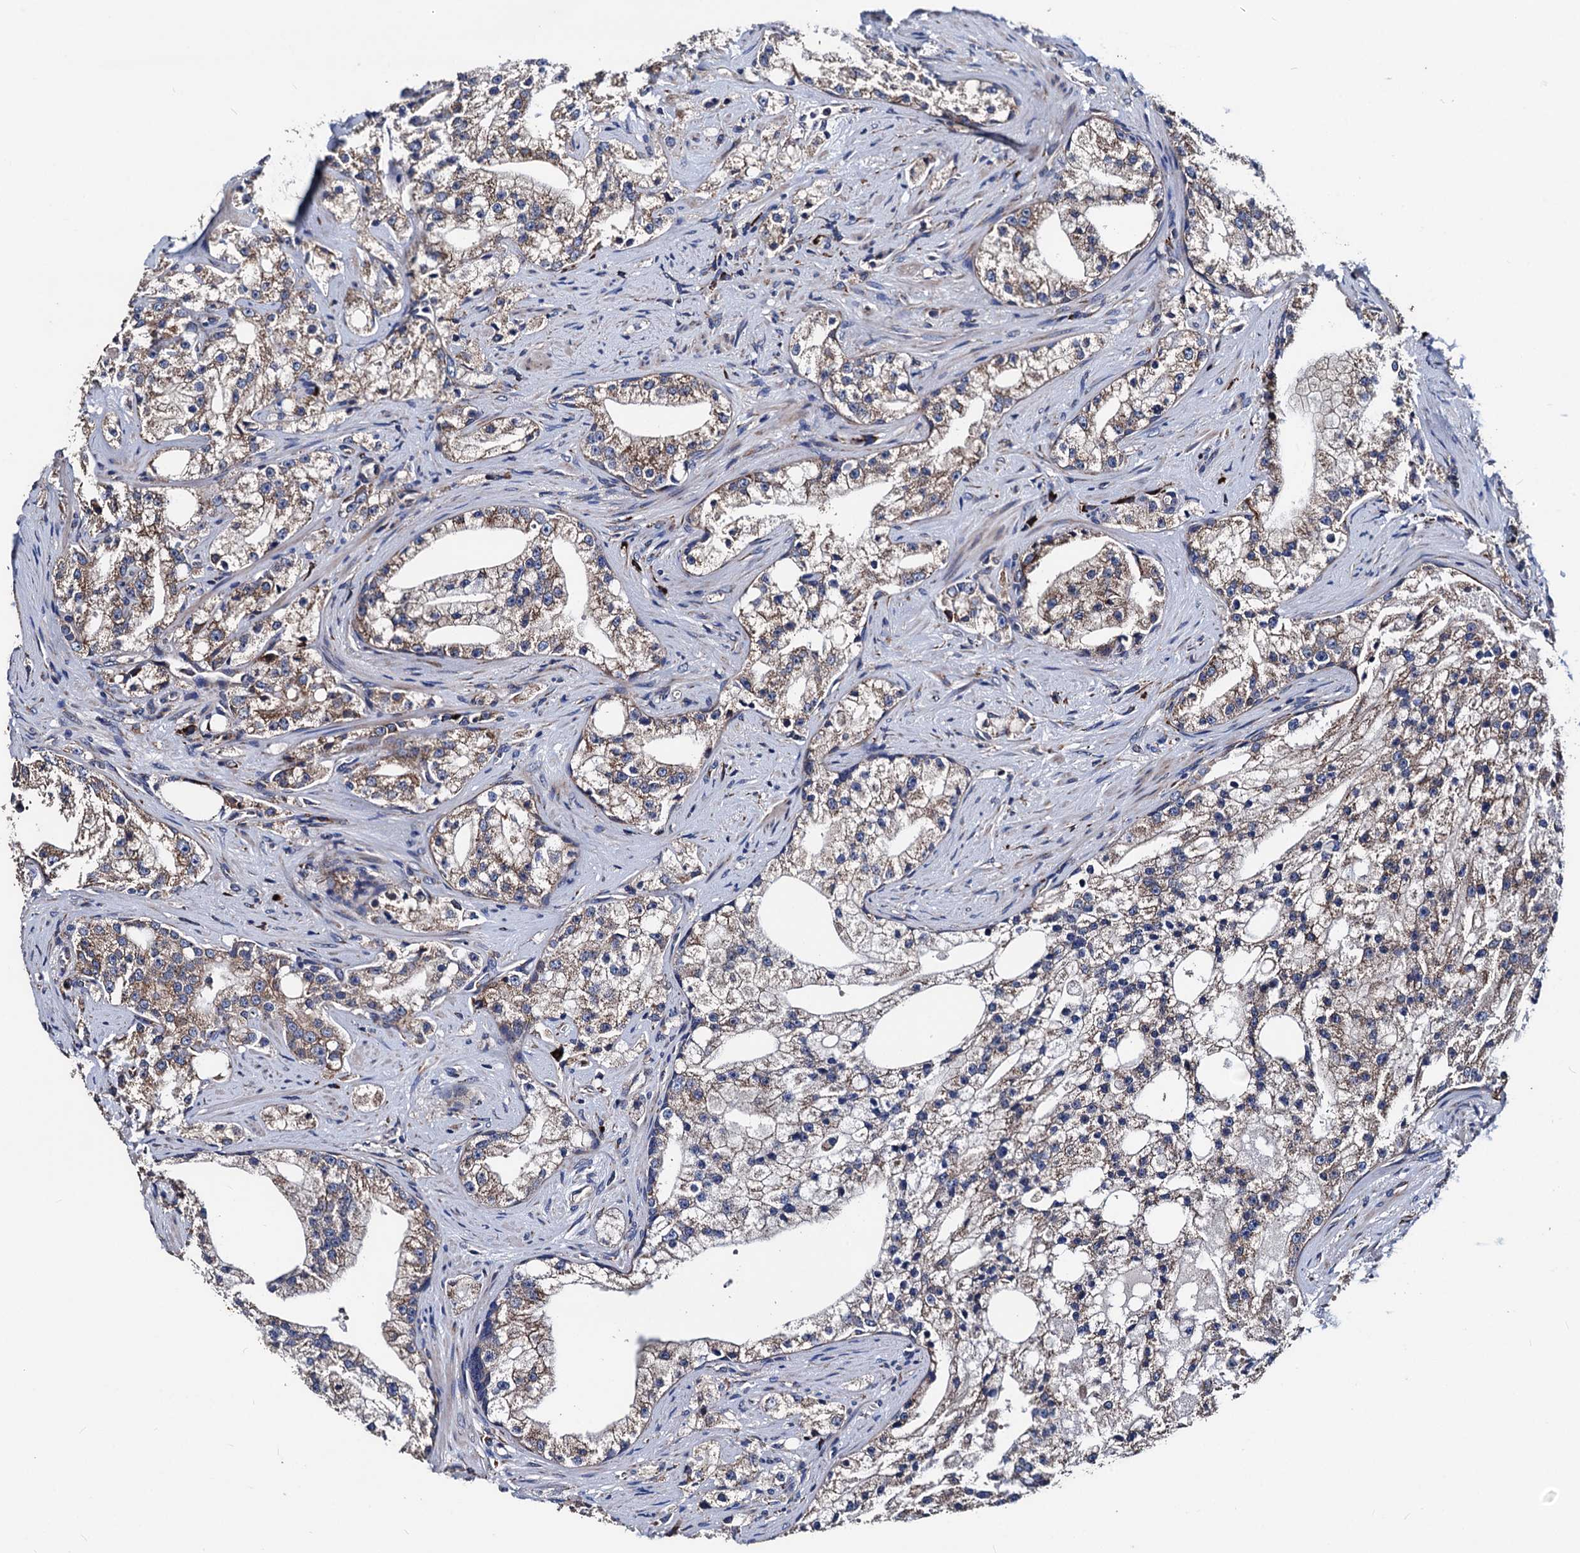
{"staining": {"intensity": "weak", "quantity": ">75%", "location": "cytoplasmic/membranous"}, "tissue": "prostate cancer", "cell_type": "Tumor cells", "image_type": "cancer", "snomed": [{"axis": "morphology", "description": "Adenocarcinoma, High grade"}, {"axis": "topography", "description": "Prostate"}], "caption": "Protein staining of prostate cancer tissue reveals weak cytoplasmic/membranous positivity in approximately >75% of tumor cells. Ihc stains the protein of interest in brown and the nuclei are stained blue.", "gene": "AKAP11", "patient": {"sex": "male", "age": 64}}